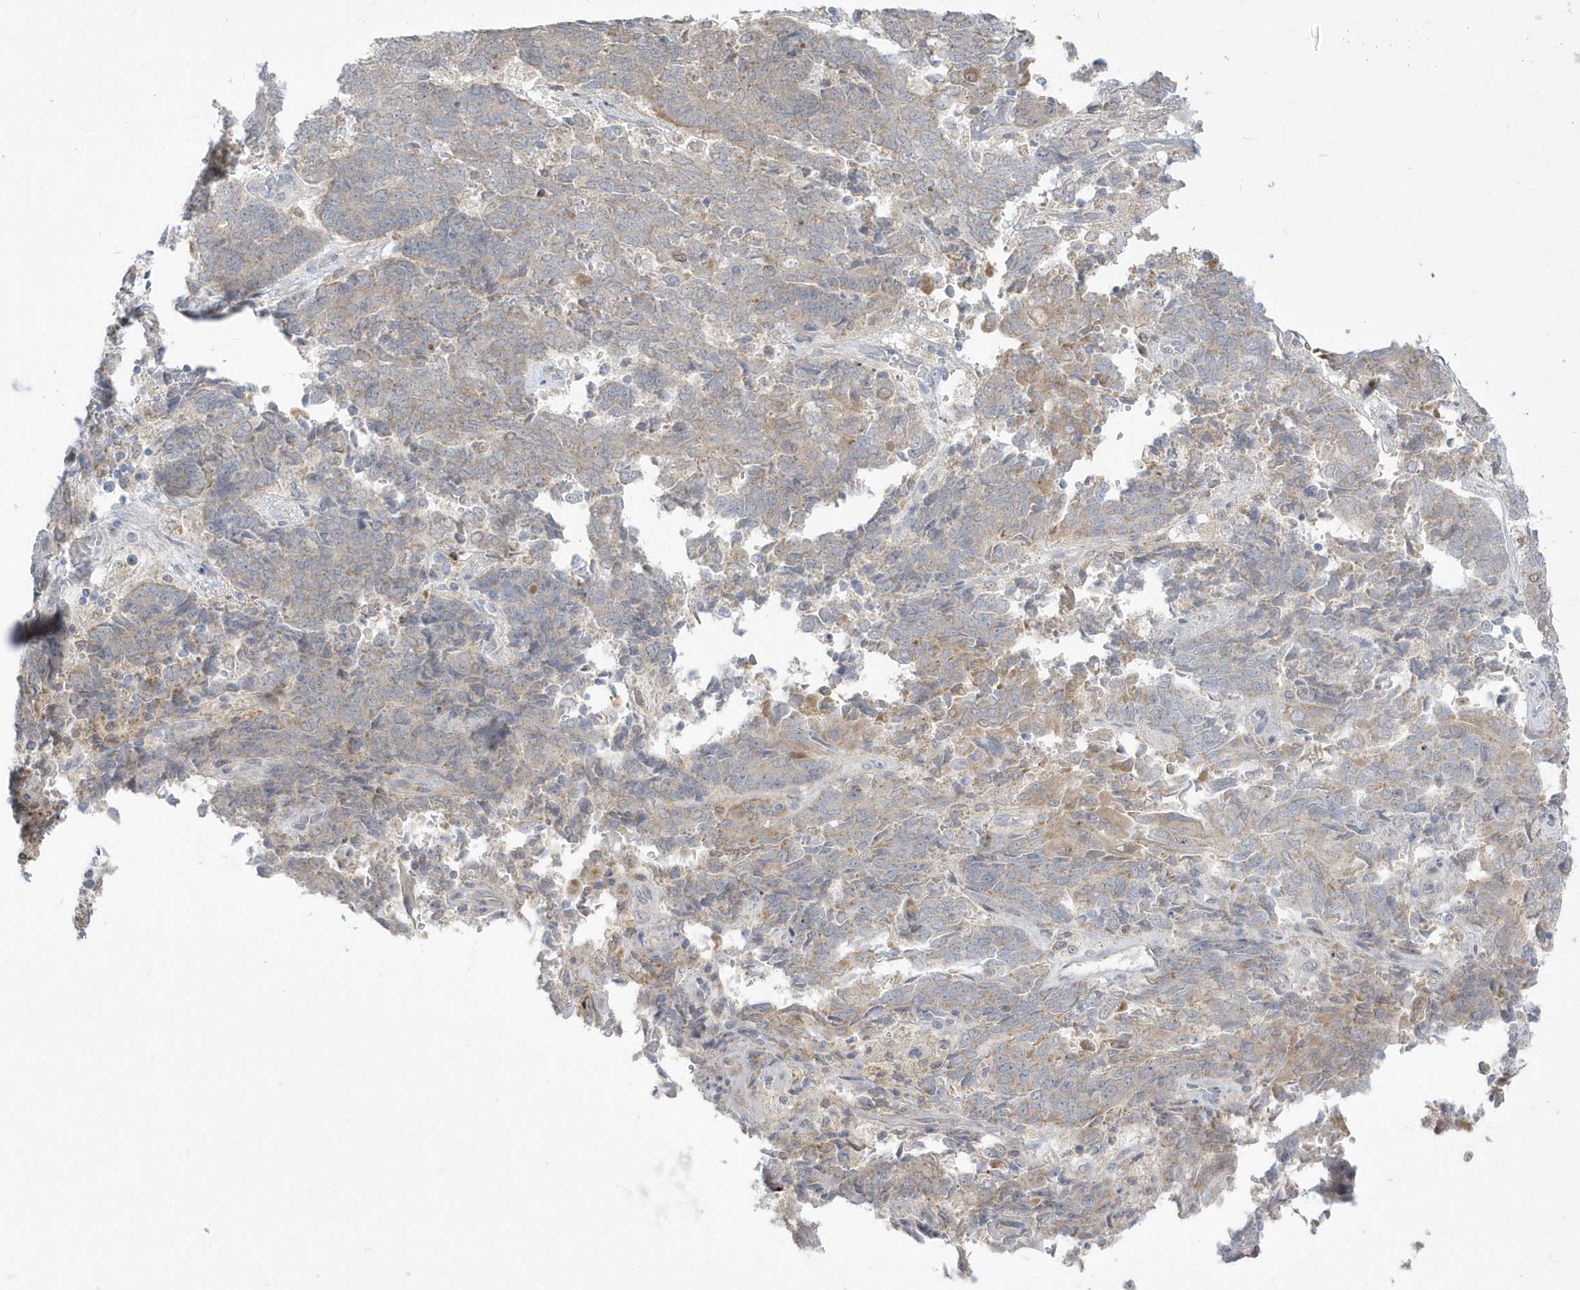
{"staining": {"intensity": "weak", "quantity": "<25%", "location": "cytoplasmic/membranous"}, "tissue": "endometrial cancer", "cell_type": "Tumor cells", "image_type": "cancer", "snomed": [{"axis": "morphology", "description": "Adenocarcinoma, NOS"}, {"axis": "topography", "description": "Endometrium"}], "caption": "The immunohistochemistry (IHC) photomicrograph has no significant positivity in tumor cells of endometrial adenocarcinoma tissue.", "gene": "PCBD1", "patient": {"sex": "female", "age": 80}}